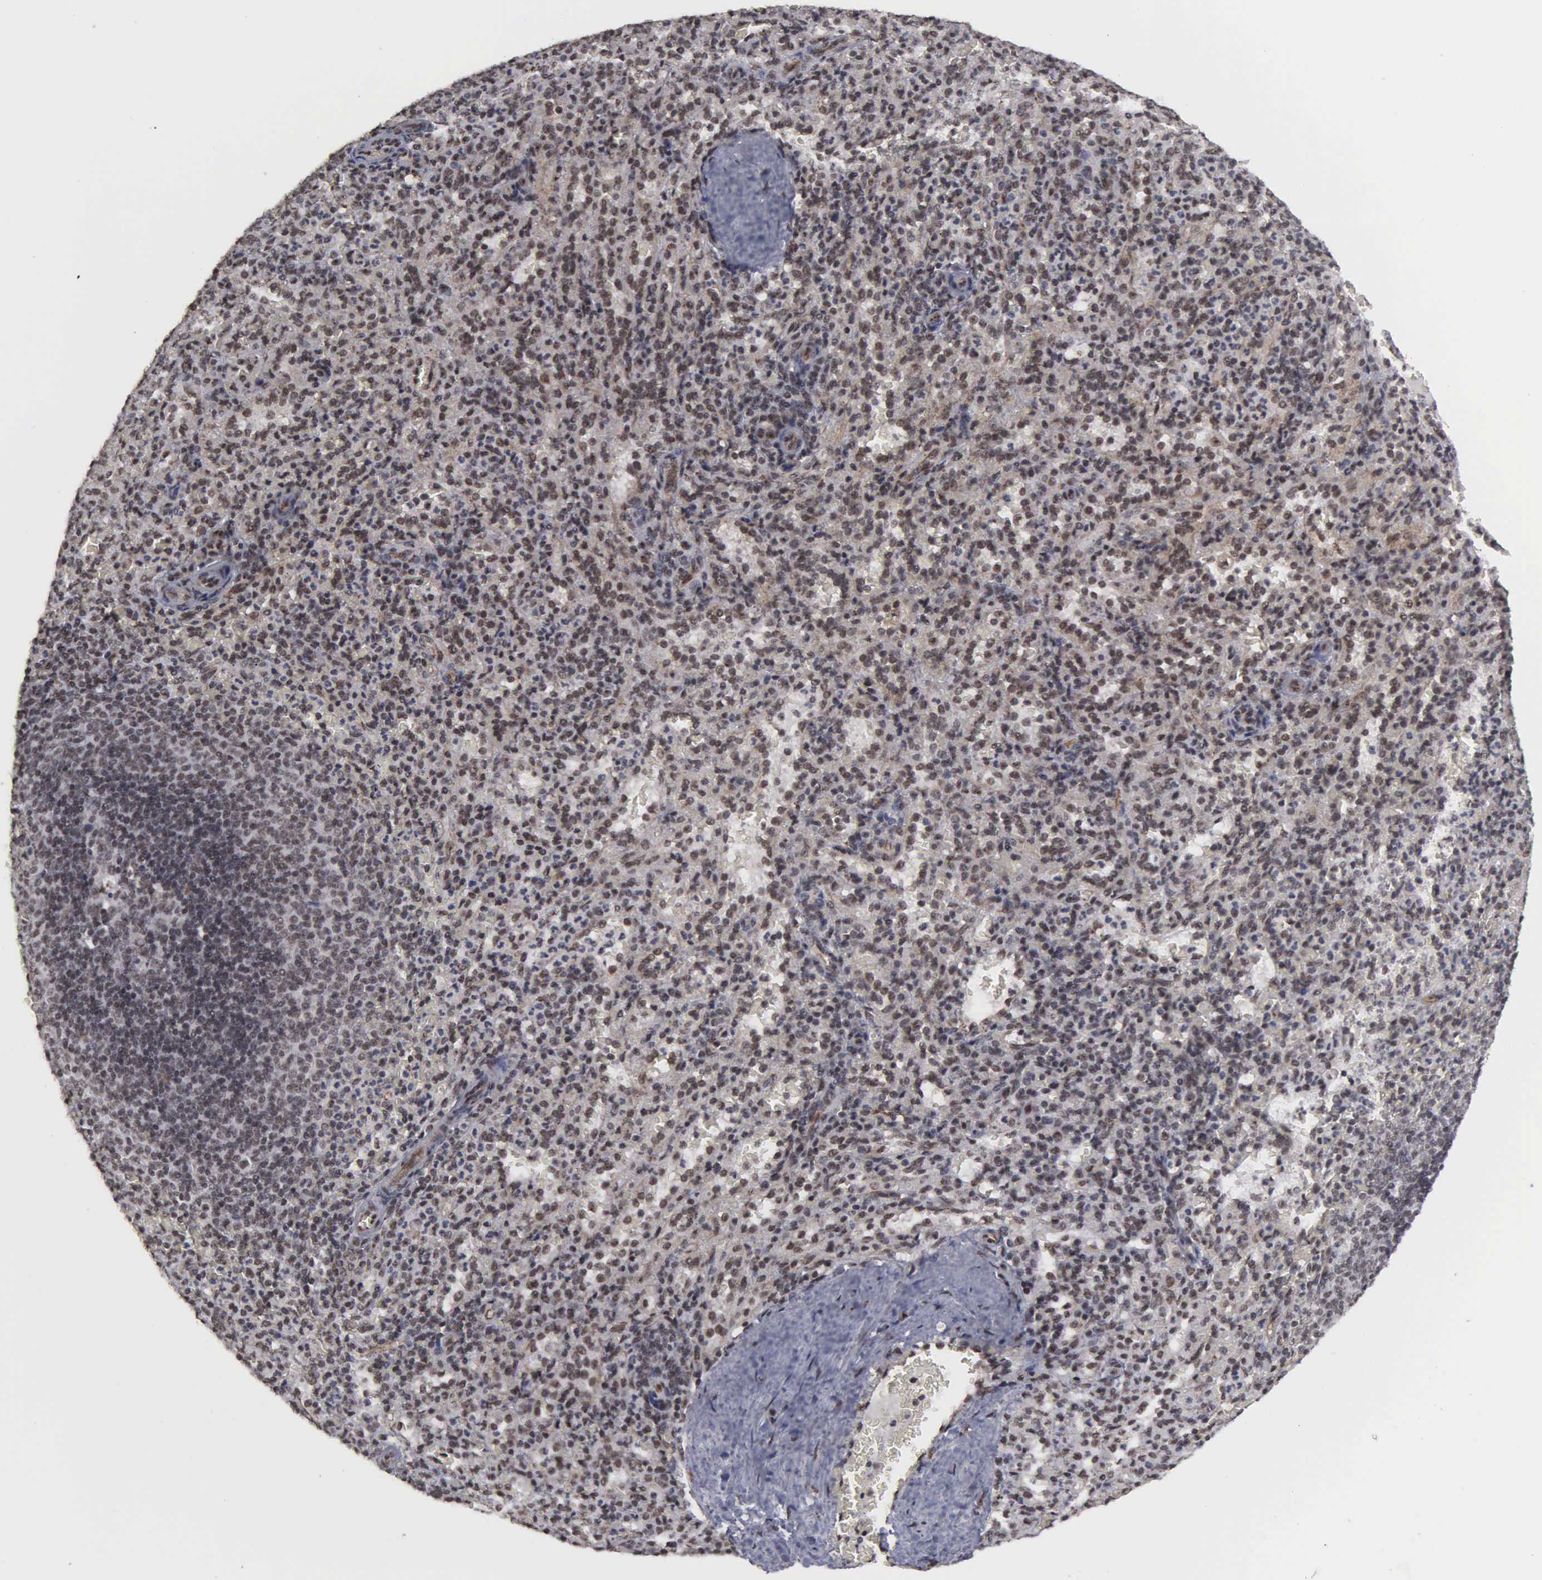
{"staining": {"intensity": "moderate", "quantity": ">75%", "location": "nuclear"}, "tissue": "spleen", "cell_type": "Cells in red pulp", "image_type": "normal", "snomed": [{"axis": "morphology", "description": "Normal tissue, NOS"}, {"axis": "topography", "description": "Spleen"}], "caption": "Moderate nuclear positivity for a protein is identified in about >75% of cells in red pulp of normal spleen using immunohistochemistry (IHC).", "gene": "GTF2A1", "patient": {"sex": "female", "age": 21}}